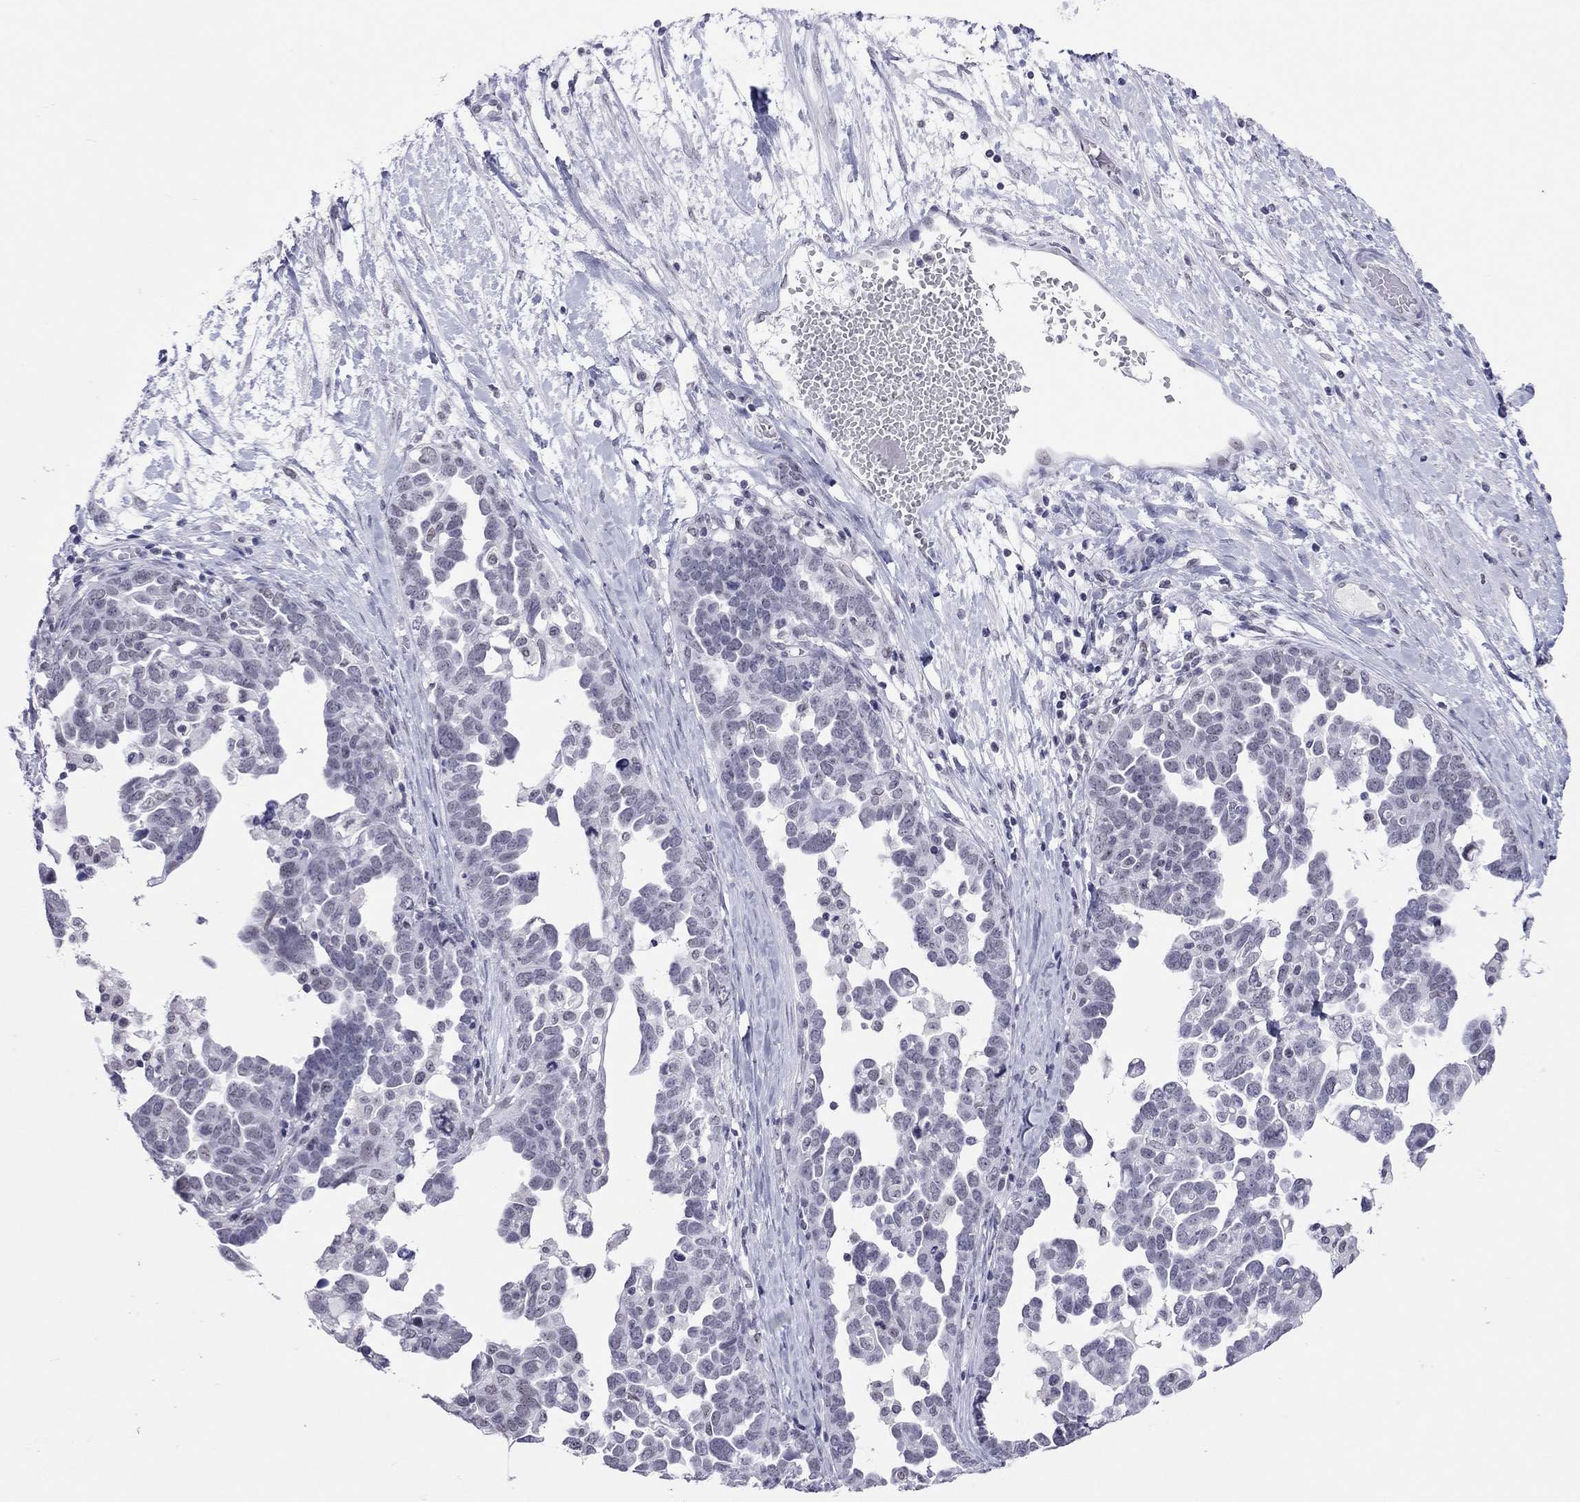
{"staining": {"intensity": "negative", "quantity": "none", "location": "none"}, "tissue": "ovarian cancer", "cell_type": "Tumor cells", "image_type": "cancer", "snomed": [{"axis": "morphology", "description": "Cystadenocarcinoma, serous, NOS"}, {"axis": "topography", "description": "Ovary"}], "caption": "This is an immunohistochemistry (IHC) image of human serous cystadenocarcinoma (ovarian). There is no expression in tumor cells.", "gene": "JHY", "patient": {"sex": "female", "age": 54}}